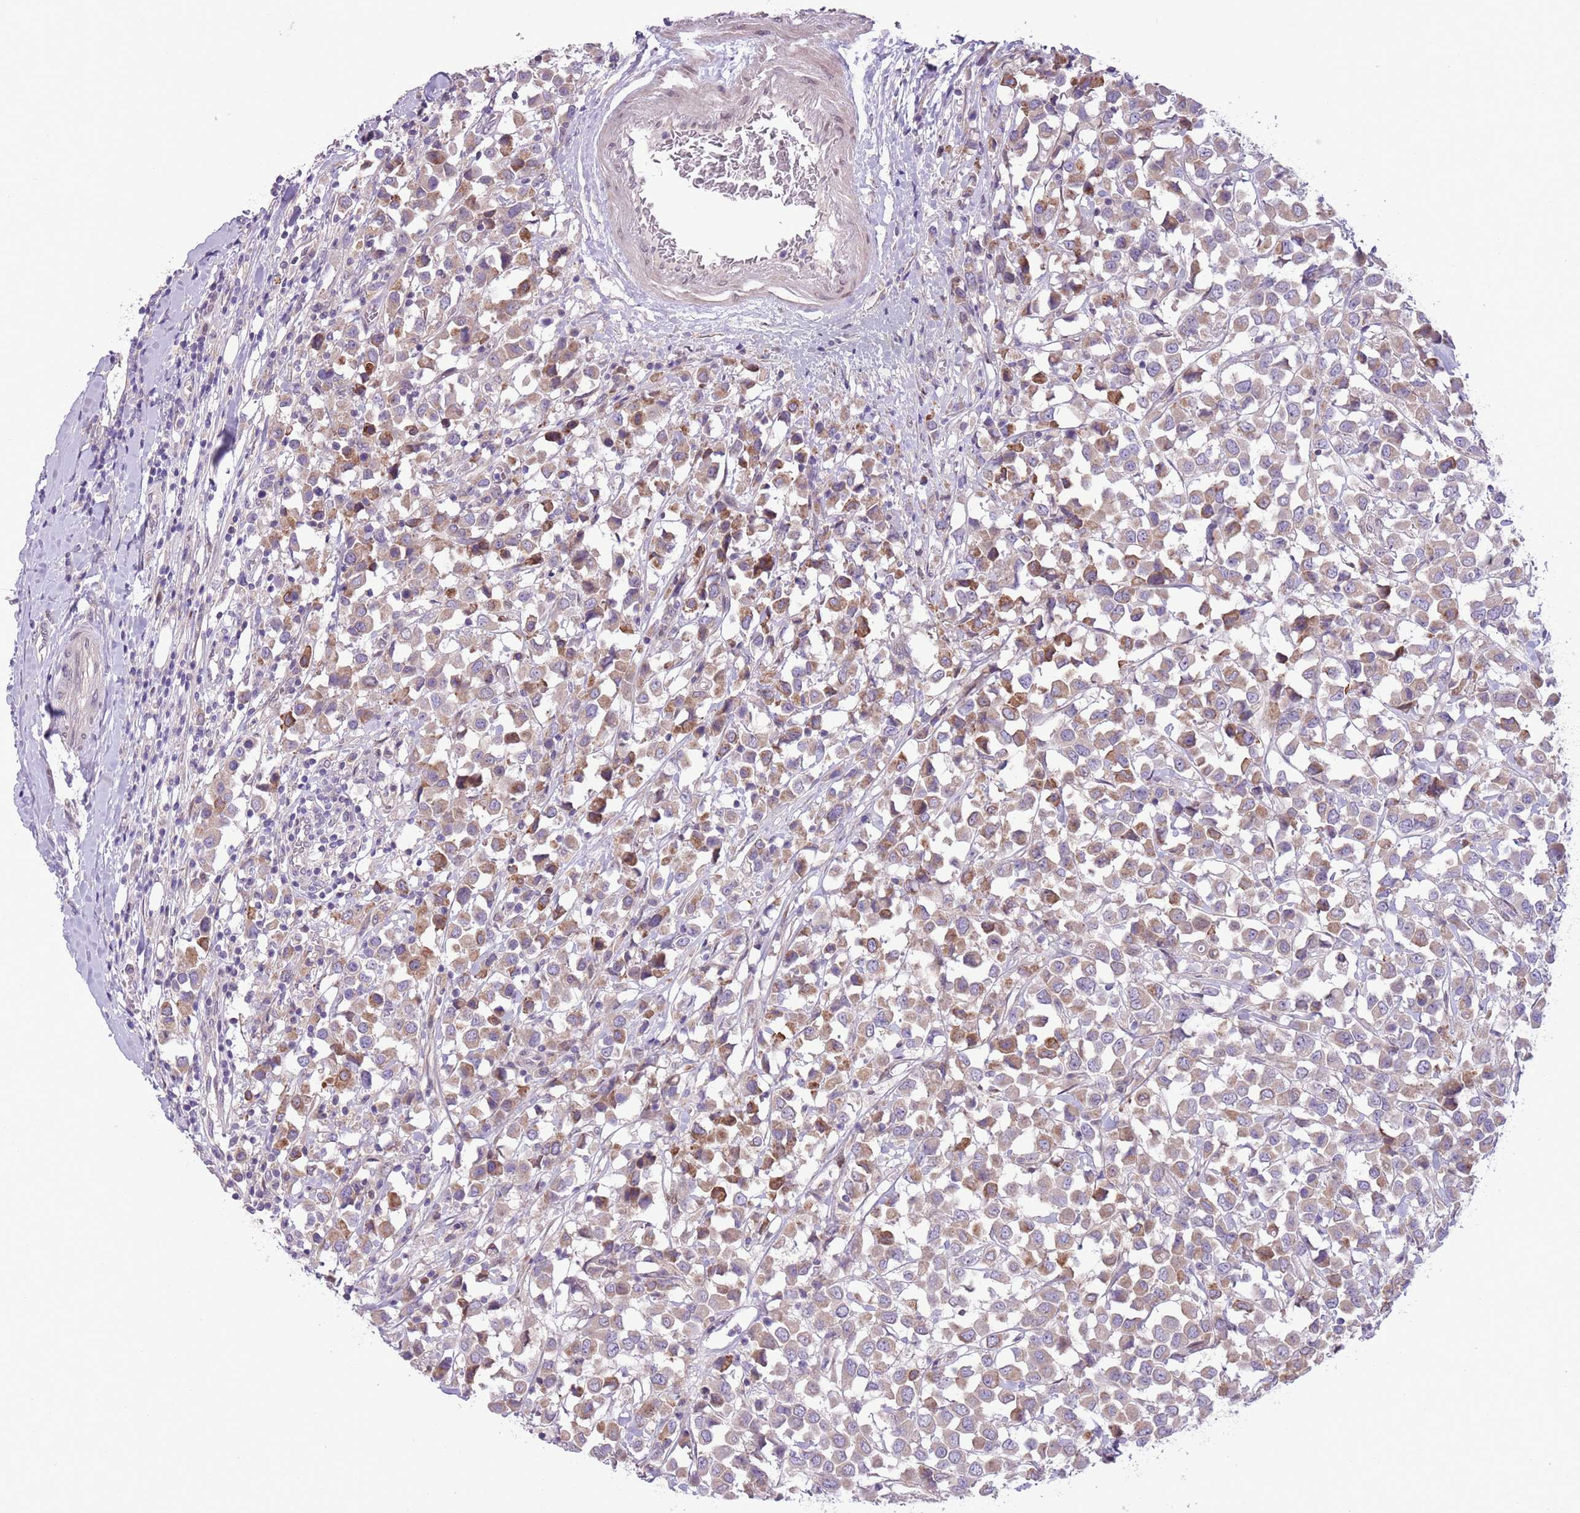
{"staining": {"intensity": "moderate", "quantity": ">75%", "location": "cytoplasmic/membranous"}, "tissue": "breast cancer", "cell_type": "Tumor cells", "image_type": "cancer", "snomed": [{"axis": "morphology", "description": "Duct carcinoma"}, {"axis": "topography", "description": "Breast"}], "caption": "Immunohistochemistry (DAB (3,3'-diaminobenzidine)) staining of breast cancer (invasive ductal carcinoma) reveals moderate cytoplasmic/membranous protein staining in about >75% of tumor cells.", "gene": "CCND2", "patient": {"sex": "female", "age": 61}}